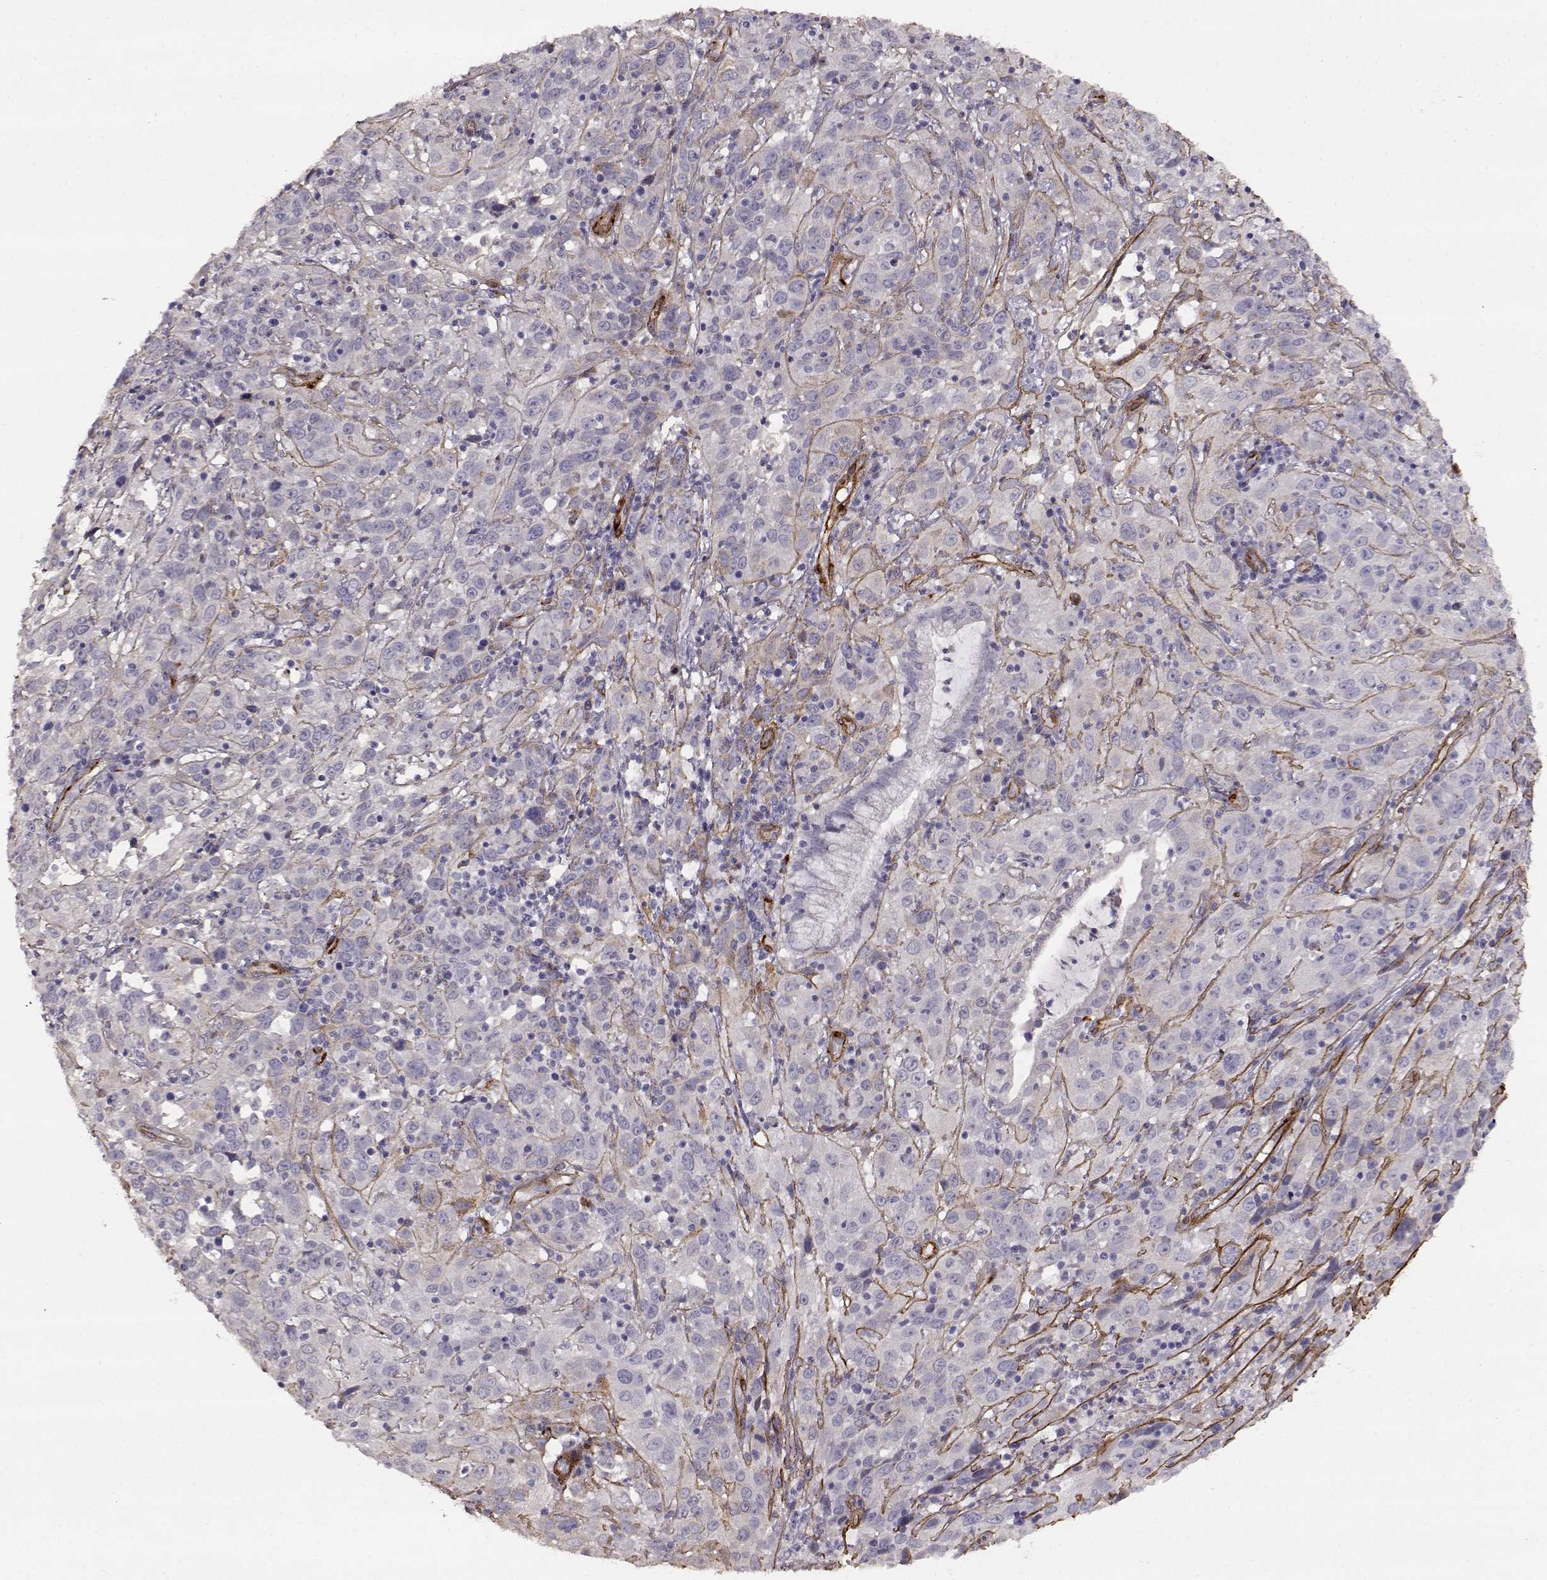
{"staining": {"intensity": "negative", "quantity": "none", "location": "none"}, "tissue": "cervical cancer", "cell_type": "Tumor cells", "image_type": "cancer", "snomed": [{"axis": "morphology", "description": "Squamous cell carcinoma, NOS"}, {"axis": "topography", "description": "Cervix"}], "caption": "Protein analysis of cervical cancer demonstrates no significant expression in tumor cells. (DAB (3,3'-diaminobenzidine) immunohistochemistry with hematoxylin counter stain).", "gene": "LAMC1", "patient": {"sex": "female", "age": 32}}